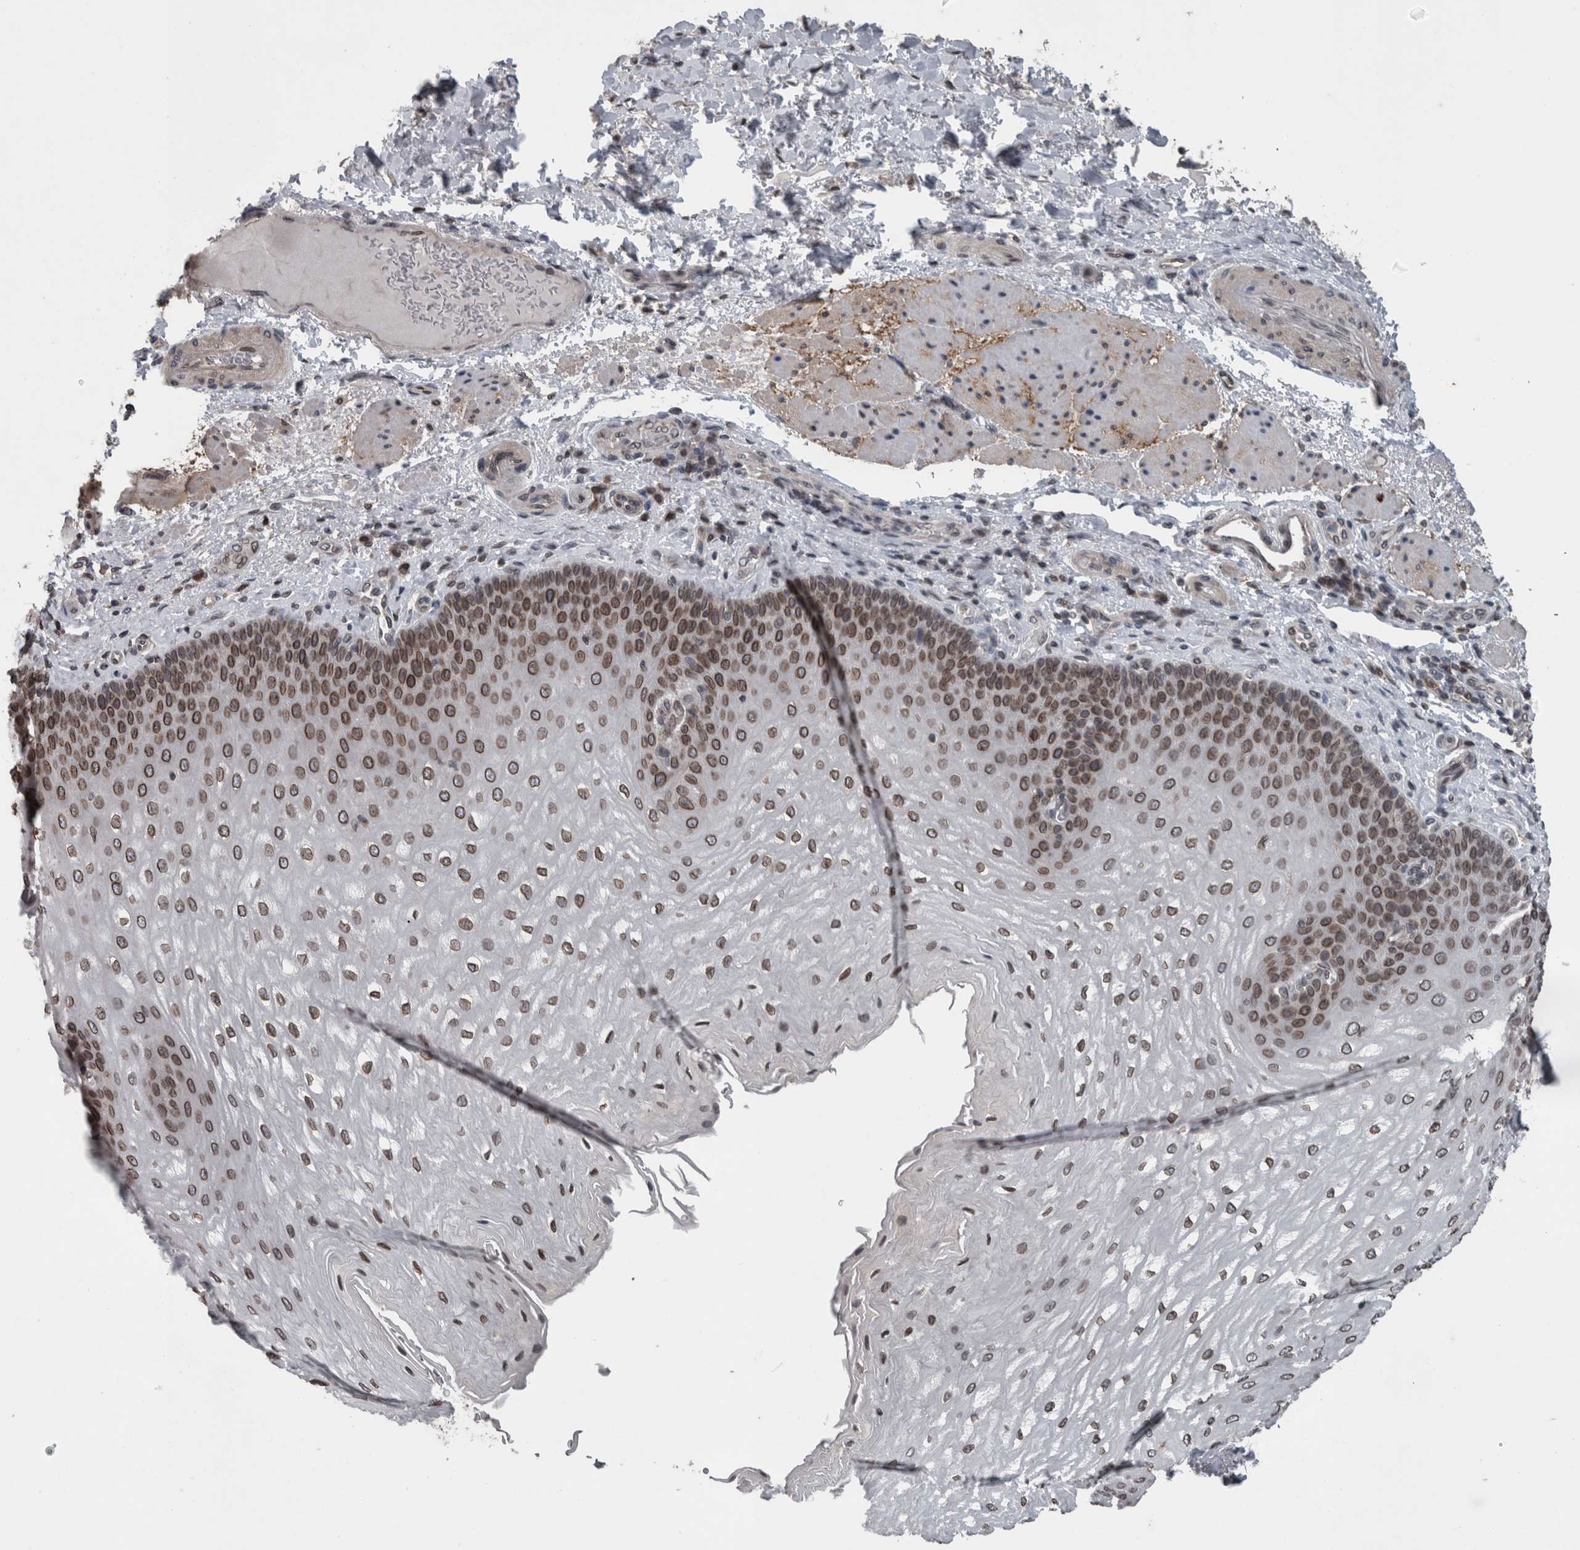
{"staining": {"intensity": "moderate", "quantity": ">75%", "location": "cytoplasmic/membranous,nuclear"}, "tissue": "esophagus", "cell_type": "Squamous epithelial cells", "image_type": "normal", "snomed": [{"axis": "morphology", "description": "Normal tissue, NOS"}, {"axis": "topography", "description": "Esophagus"}], "caption": "IHC photomicrograph of unremarkable human esophagus stained for a protein (brown), which exhibits medium levels of moderate cytoplasmic/membranous,nuclear positivity in about >75% of squamous epithelial cells.", "gene": "RANBP2", "patient": {"sex": "male", "age": 54}}